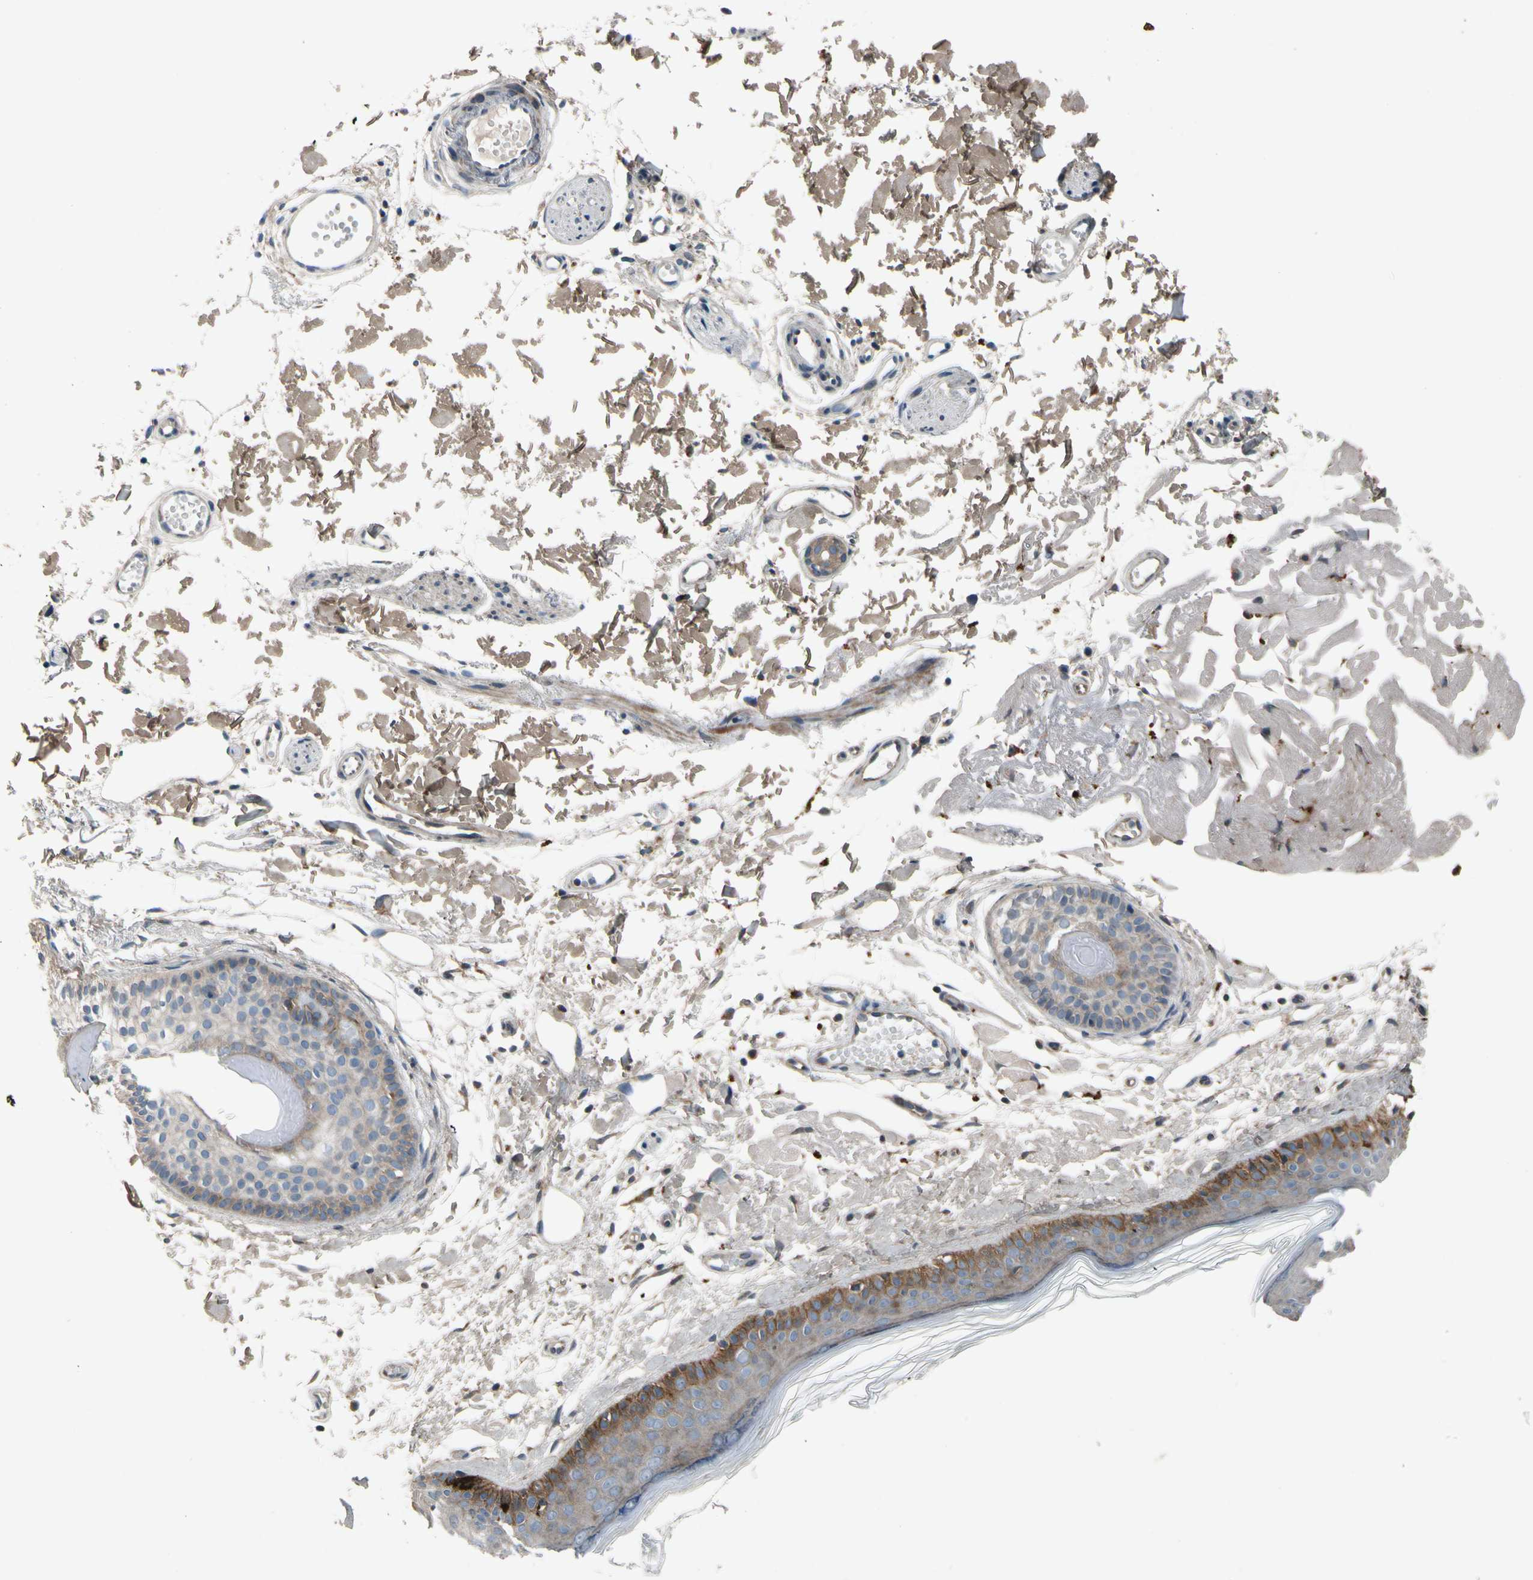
{"staining": {"intensity": "weak", "quantity": ">75%", "location": "cytoplasmic/membranous"}, "tissue": "skin", "cell_type": "Fibroblasts", "image_type": "normal", "snomed": [{"axis": "morphology", "description": "Normal tissue, NOS"}, {"axis": "topography", "description": "Skin"}], "caption": "An immunohistochemistry (IHC) micrograph of normal tissue is shown. Protein staining in brown highlights weak cytoplasmic/membranous positivity in skin within fibroblasts. The staining was performed using DAB (3,3'-diaminobenzidine) to visualize the protein expression in brown, while the nuclei were stained in blue with hematoxylin (Magnification: 20x).", "gene": "MST1R", "patient": {"sex": "male", "age": 83}}